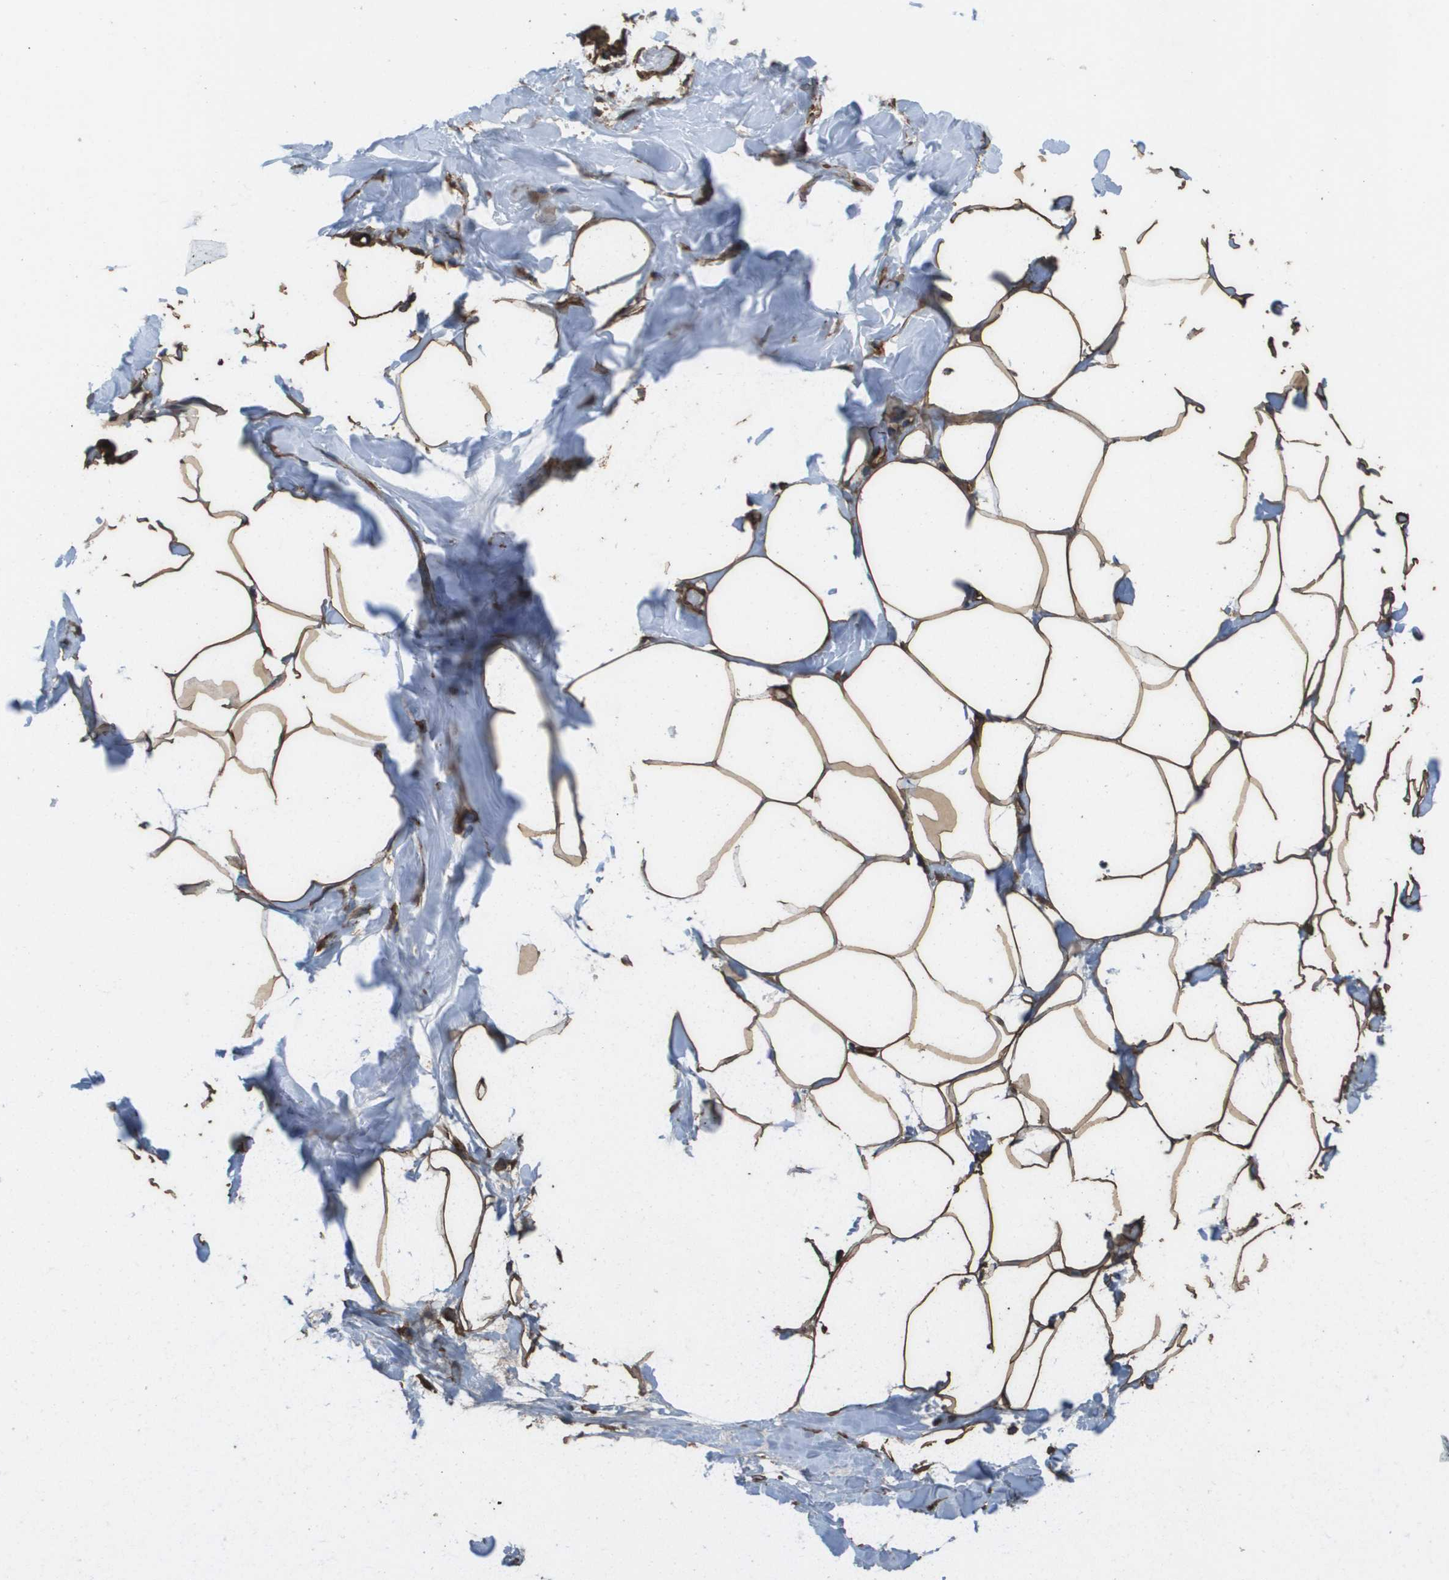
{"staining": {"intensity": "strong", "quantity": ">75%", "location": "cytoplasmic/membranous"}, "tissue": "adipose tissue", "cell_type": "Adipocytes", "image_type": "normal", "snomed": [{"axis": "morphology", "description": "Normal tissue, NOS"}, {"axis": "topography", "description": "Breast"}, {"axis": "topography", "description": "Adipose tissue"}], "caption": "Immunohistochemical staining of benign adipose tissue reveals high levels of strong cytoplasmic/membranous positivity in about >75% of adipocytes.", "gene": "AAMP", "patient": {"sex": "female", "age": 25}}